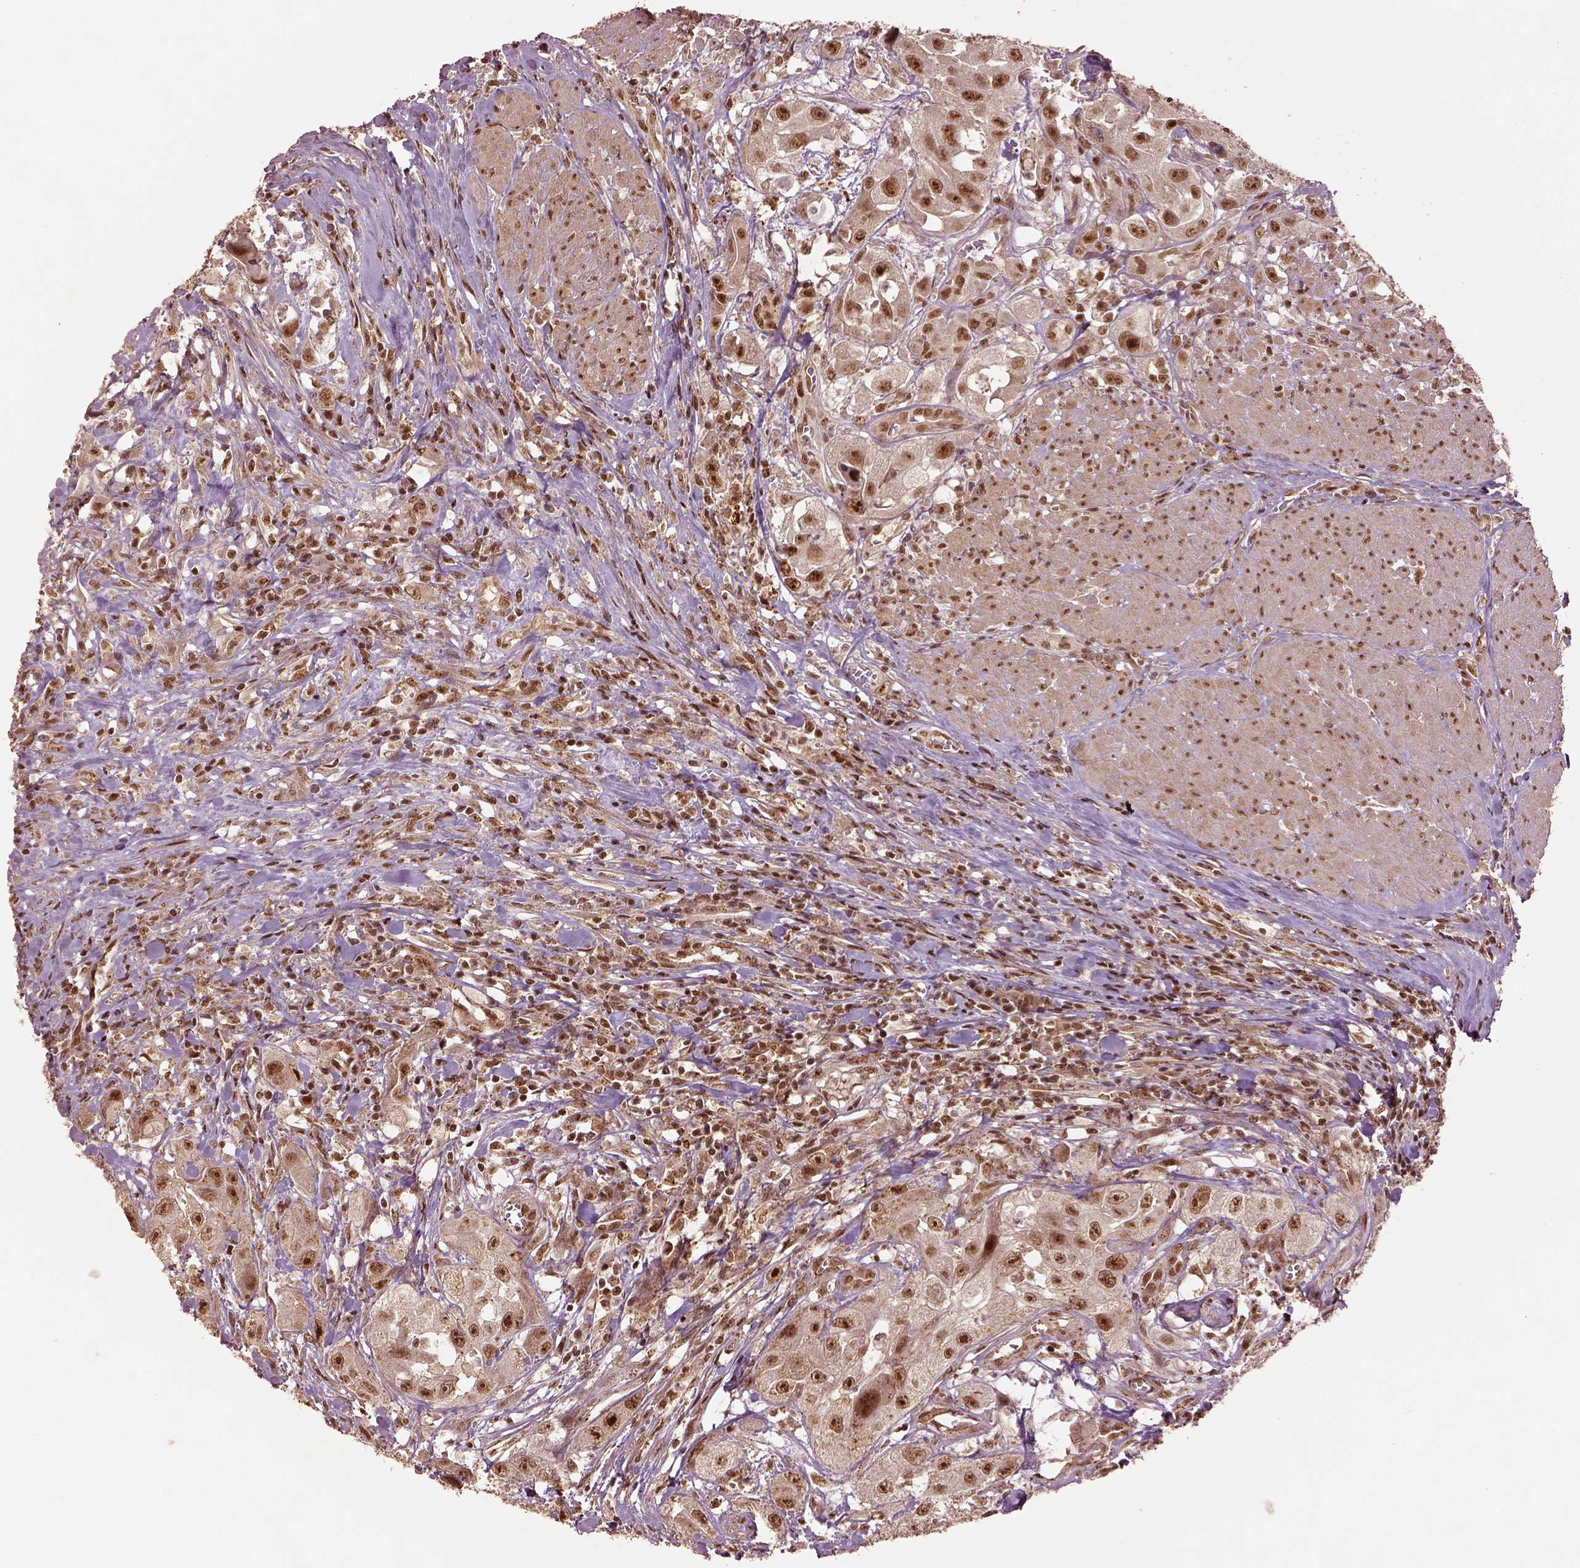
{"staining": {"intensity": "moderate", "quantity": ">75%", "location": "nuclear"}, "tissue": "urothelial cancer", "cell_type": "Tumor cells", "image_type": "cancer", "snomed": [{"axis": "morphology", "description": "Urothelial carcinoma, High grade"}, {"axis": "topography", "description": "Urinary bladder"}], "caption": "Urothelial carcinoma (high-grade) stained with DAB IHC shows medium levels of moderate nuclear staining in about >75% of tumor cells. (DAB IHC with brightfield microscopy, high magnification).", "gene": "BRD9", "patient": {"sex": "male", "age": 79}}